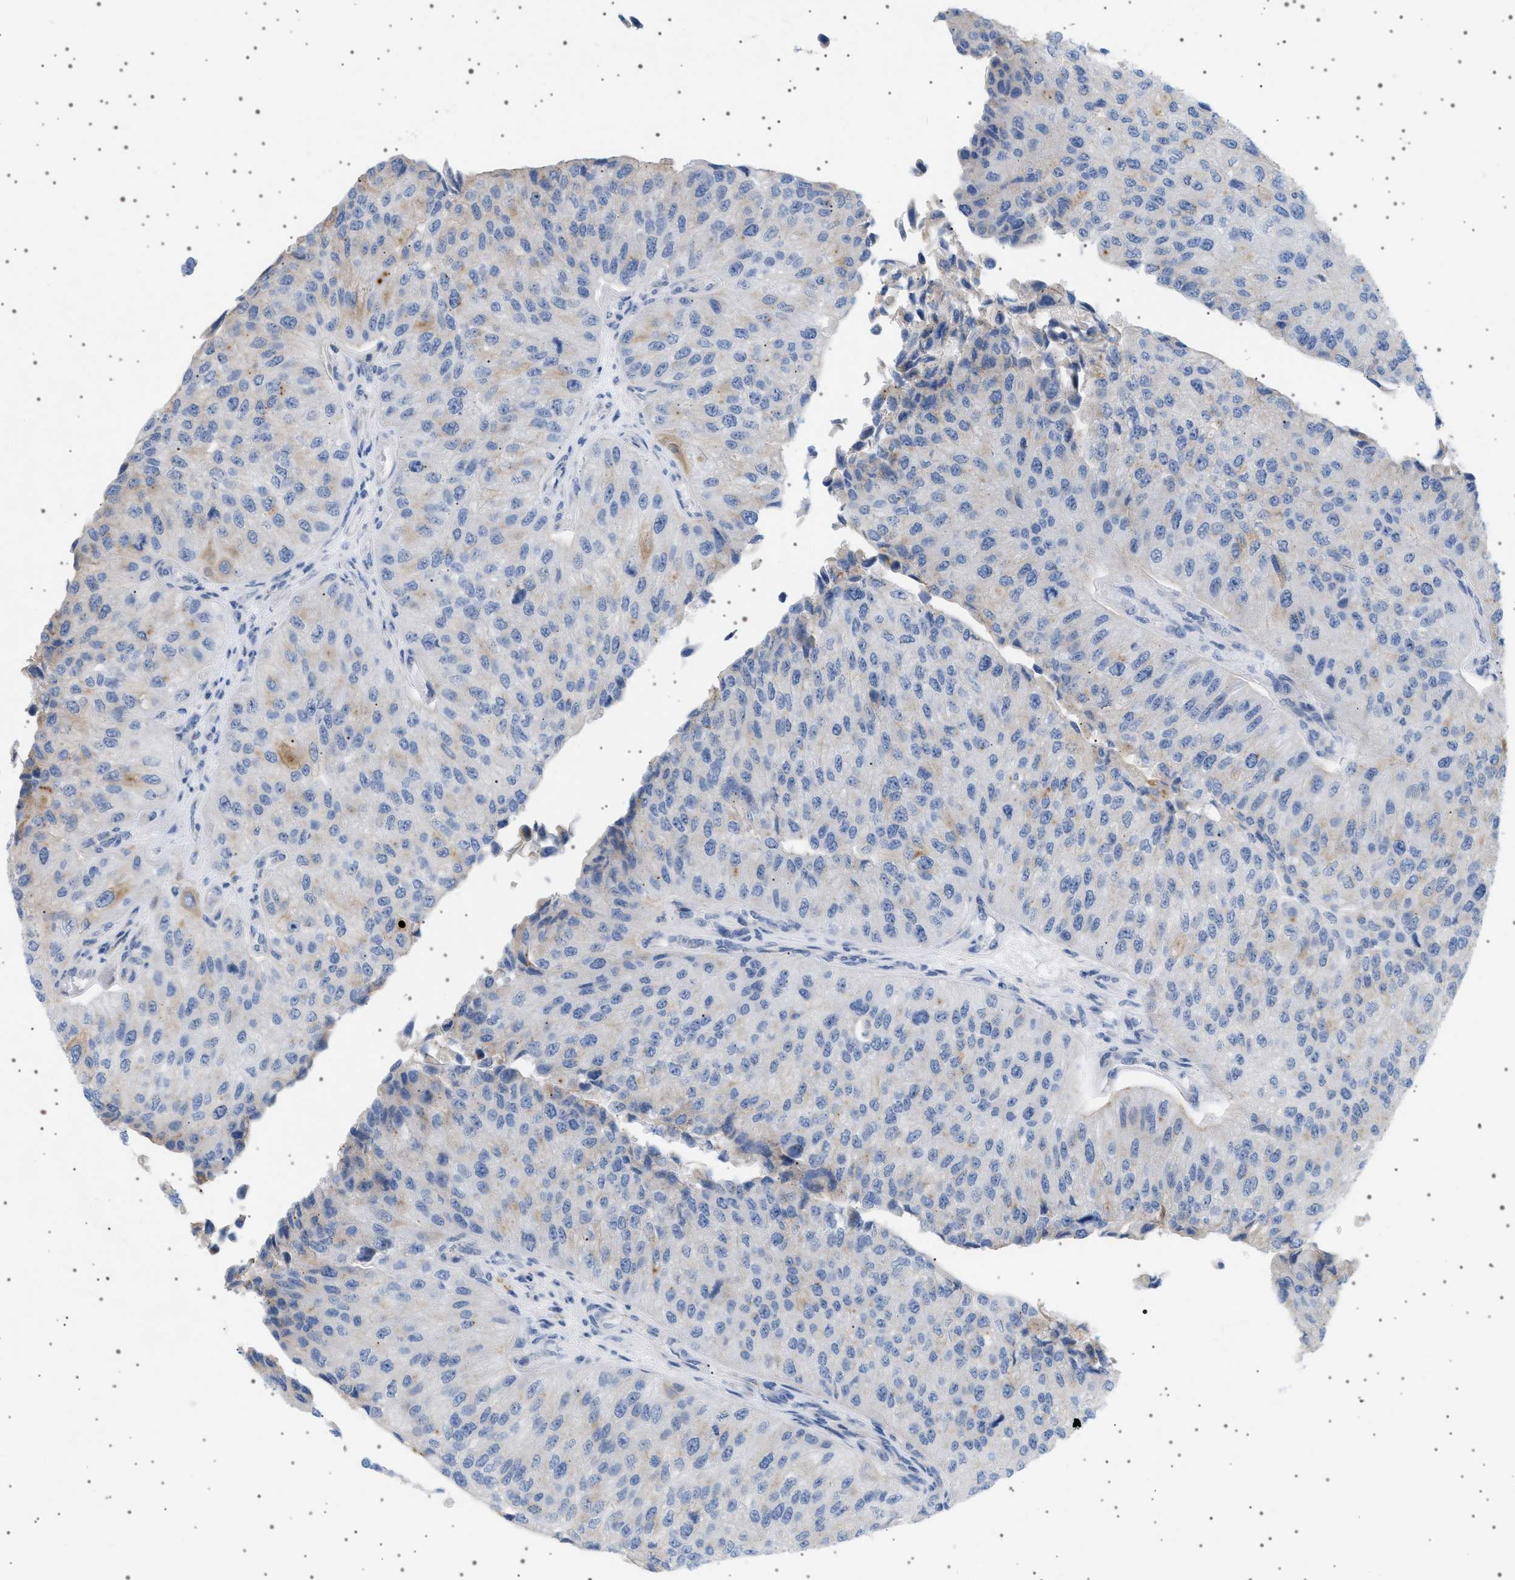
{"staining": {"intensity": "weak", "quantity": "<25%", "location": "cytoplasmic/membranous"}, "tissue": "urothelial cancer", "cell_type": "Tumor cells", "image_type": "cancer", "snomed": [{"axis": "morphology", "description": "Urothelial carcinoma, High grade"}, {"axis": "topography", "description": "Kidney"}, {"axis": "topography", "description": "Urinary bladder"}], "caption": "An image of human high-grade urothelial carcinoma is negative for staining in tumor cells.", "gene": "ADCY10", "patient": {"sex": "male", "age": 77}}